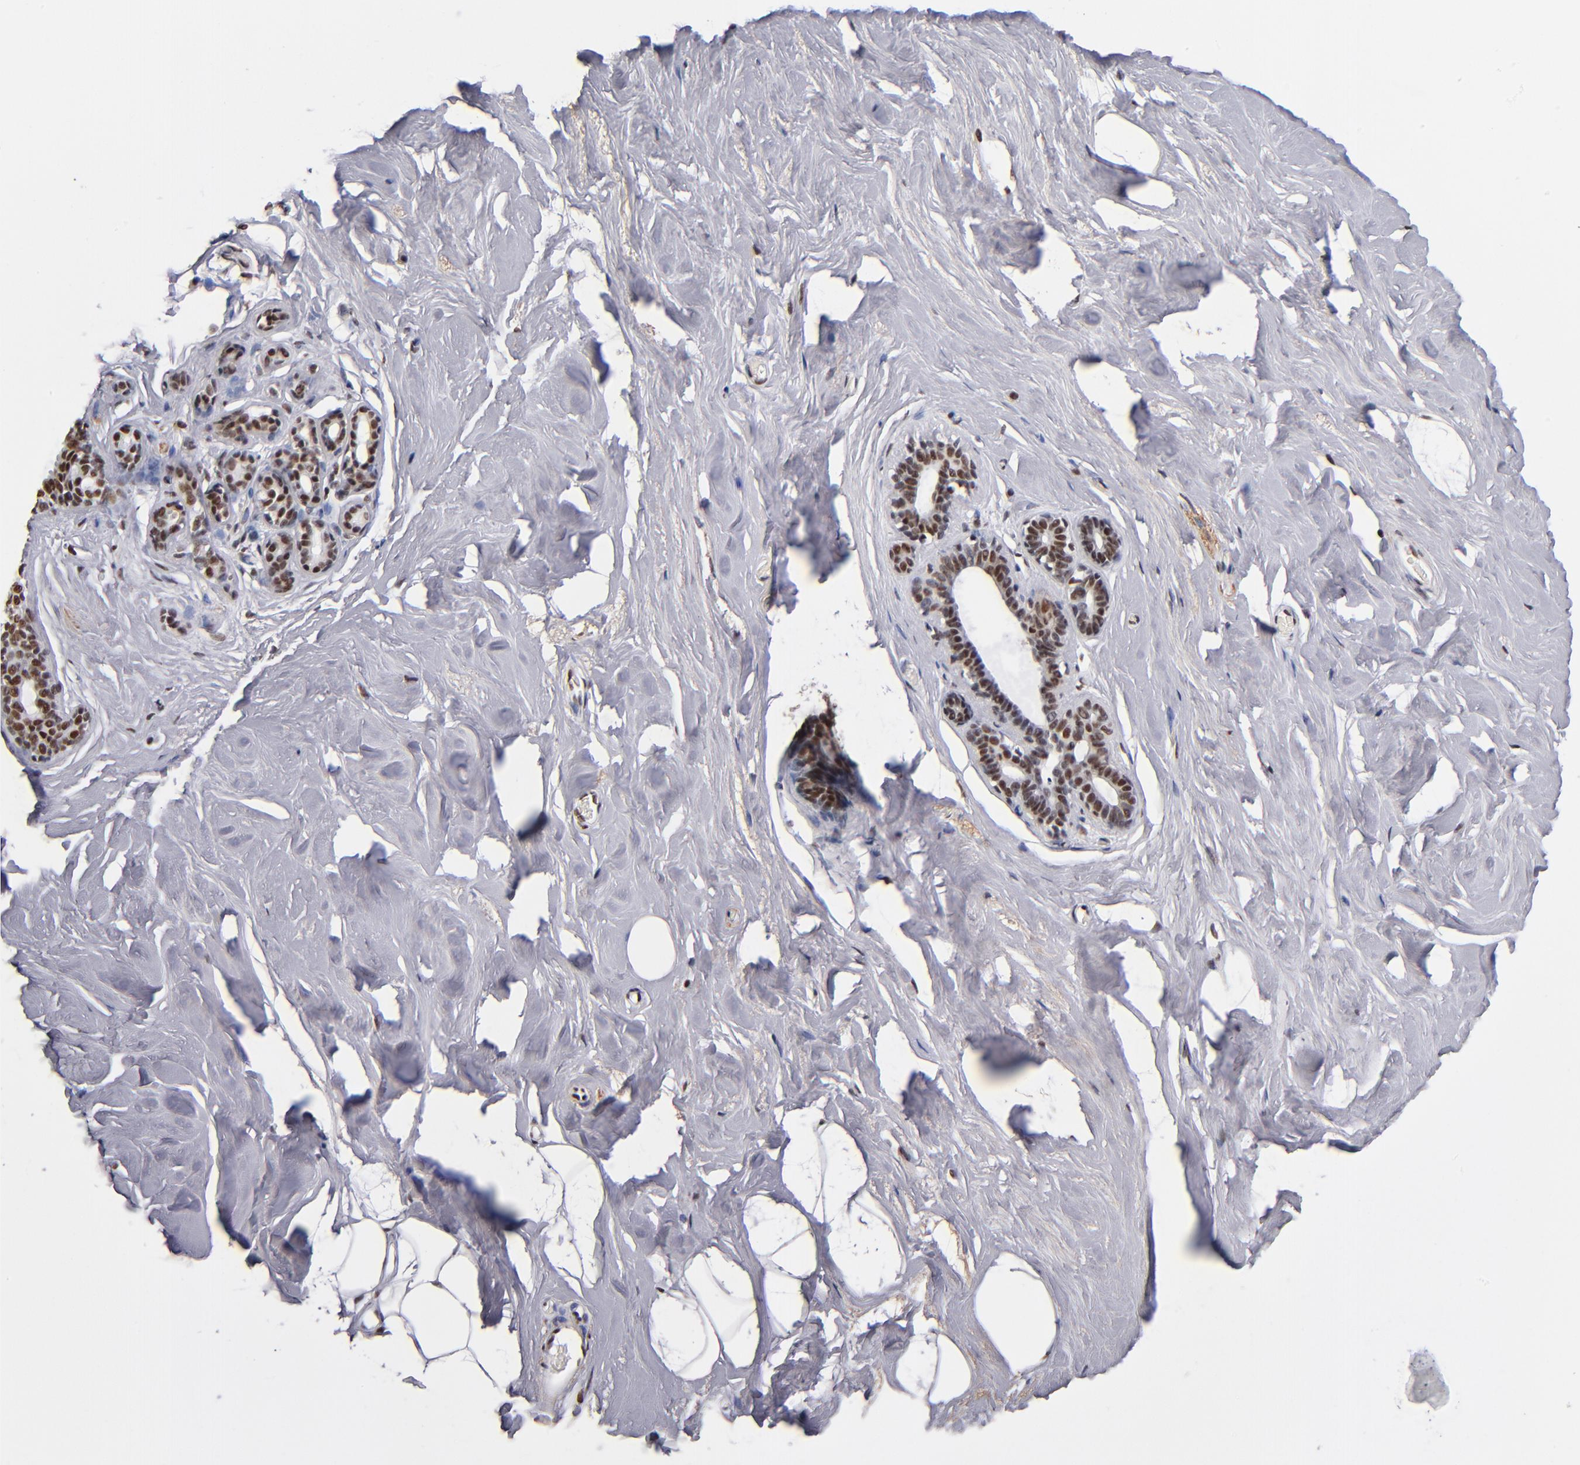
{"staining": {"intensity": "moderate", "quantity": ">75%", "location": "nuclear"}, "tissue": "breast", "cell_type": "Adipocytes", "image_type": "normal", "snomed": [{"axis": "morphology", "description": "Normal tissue, NOS"}, {"axis": "topography", "description": "Breast"}], "caption": "Approximately >75% of adipocytes in benign human breast exhibit moderate nuclear protein staining as visualized by brown immunohistochemical staining.", "gene": "MN1", "patient": {"sex": "female", "age": 75}}